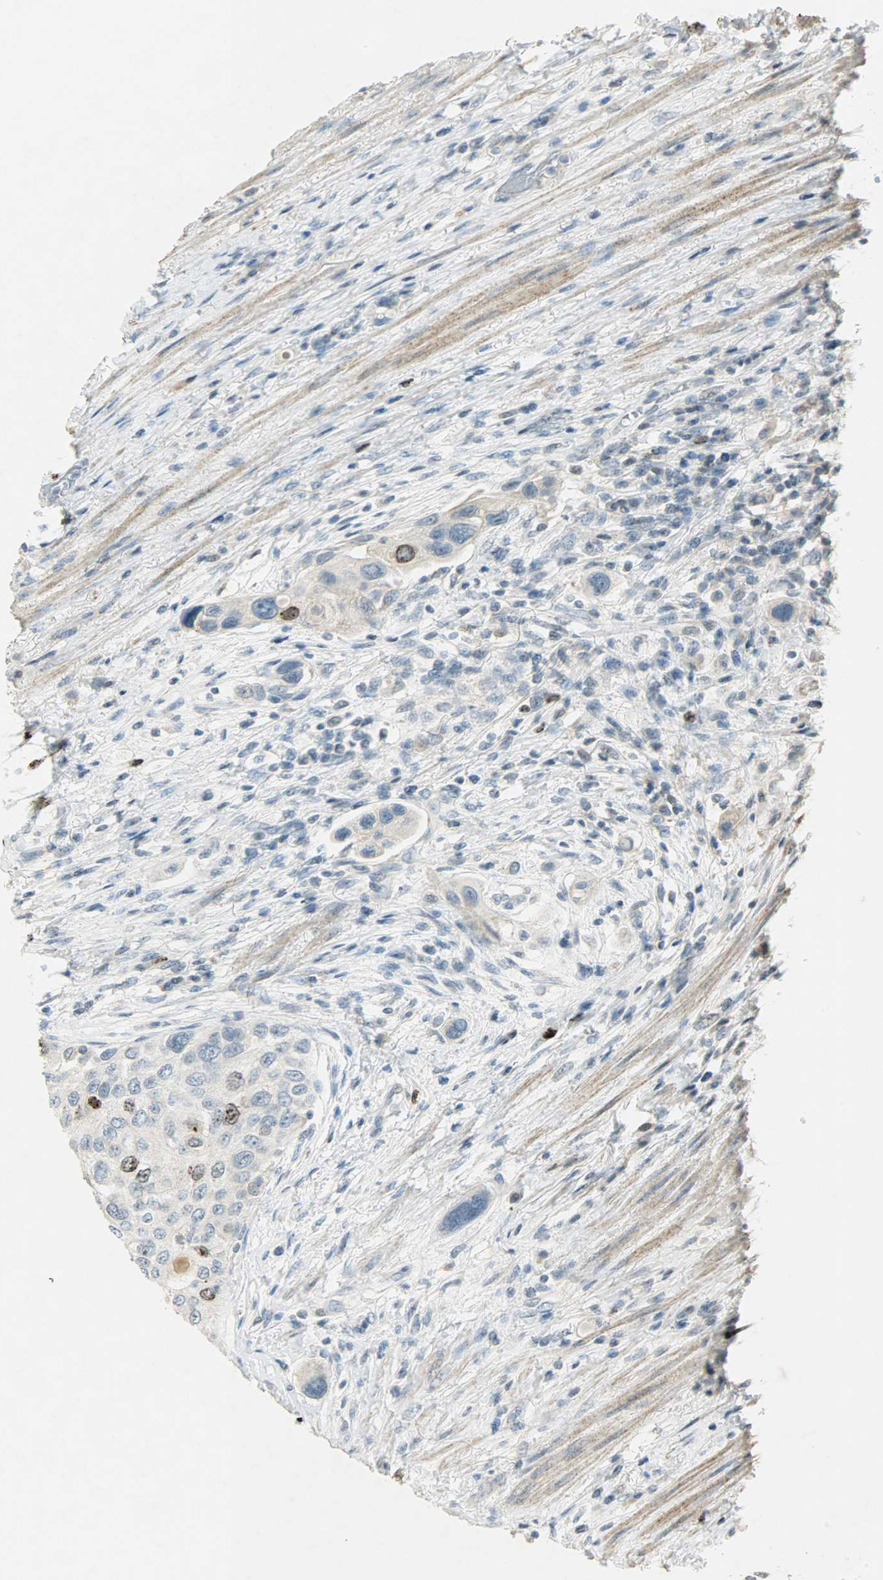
{"staining": {"intensity": "moderate", "quantity": "<25%", "location": "nuclear"}, "tissue": "urothelial cancer", "cell_type": "Tumor cells", "image_type": "cancer", "snomed": [{"axis": "morphology", "description": "Urothelial carcinoma, High grade"}, {"axis": "topography", "description": "Urinary bladder"}], "caption": "This is an image of immunohistochemistry staining of high-grade urothelial carcinoma, which shows moderate staining in the nuclear of tumor cells.", "gene": "AURKB", "patient": {"sex": "female", "age": 56}}